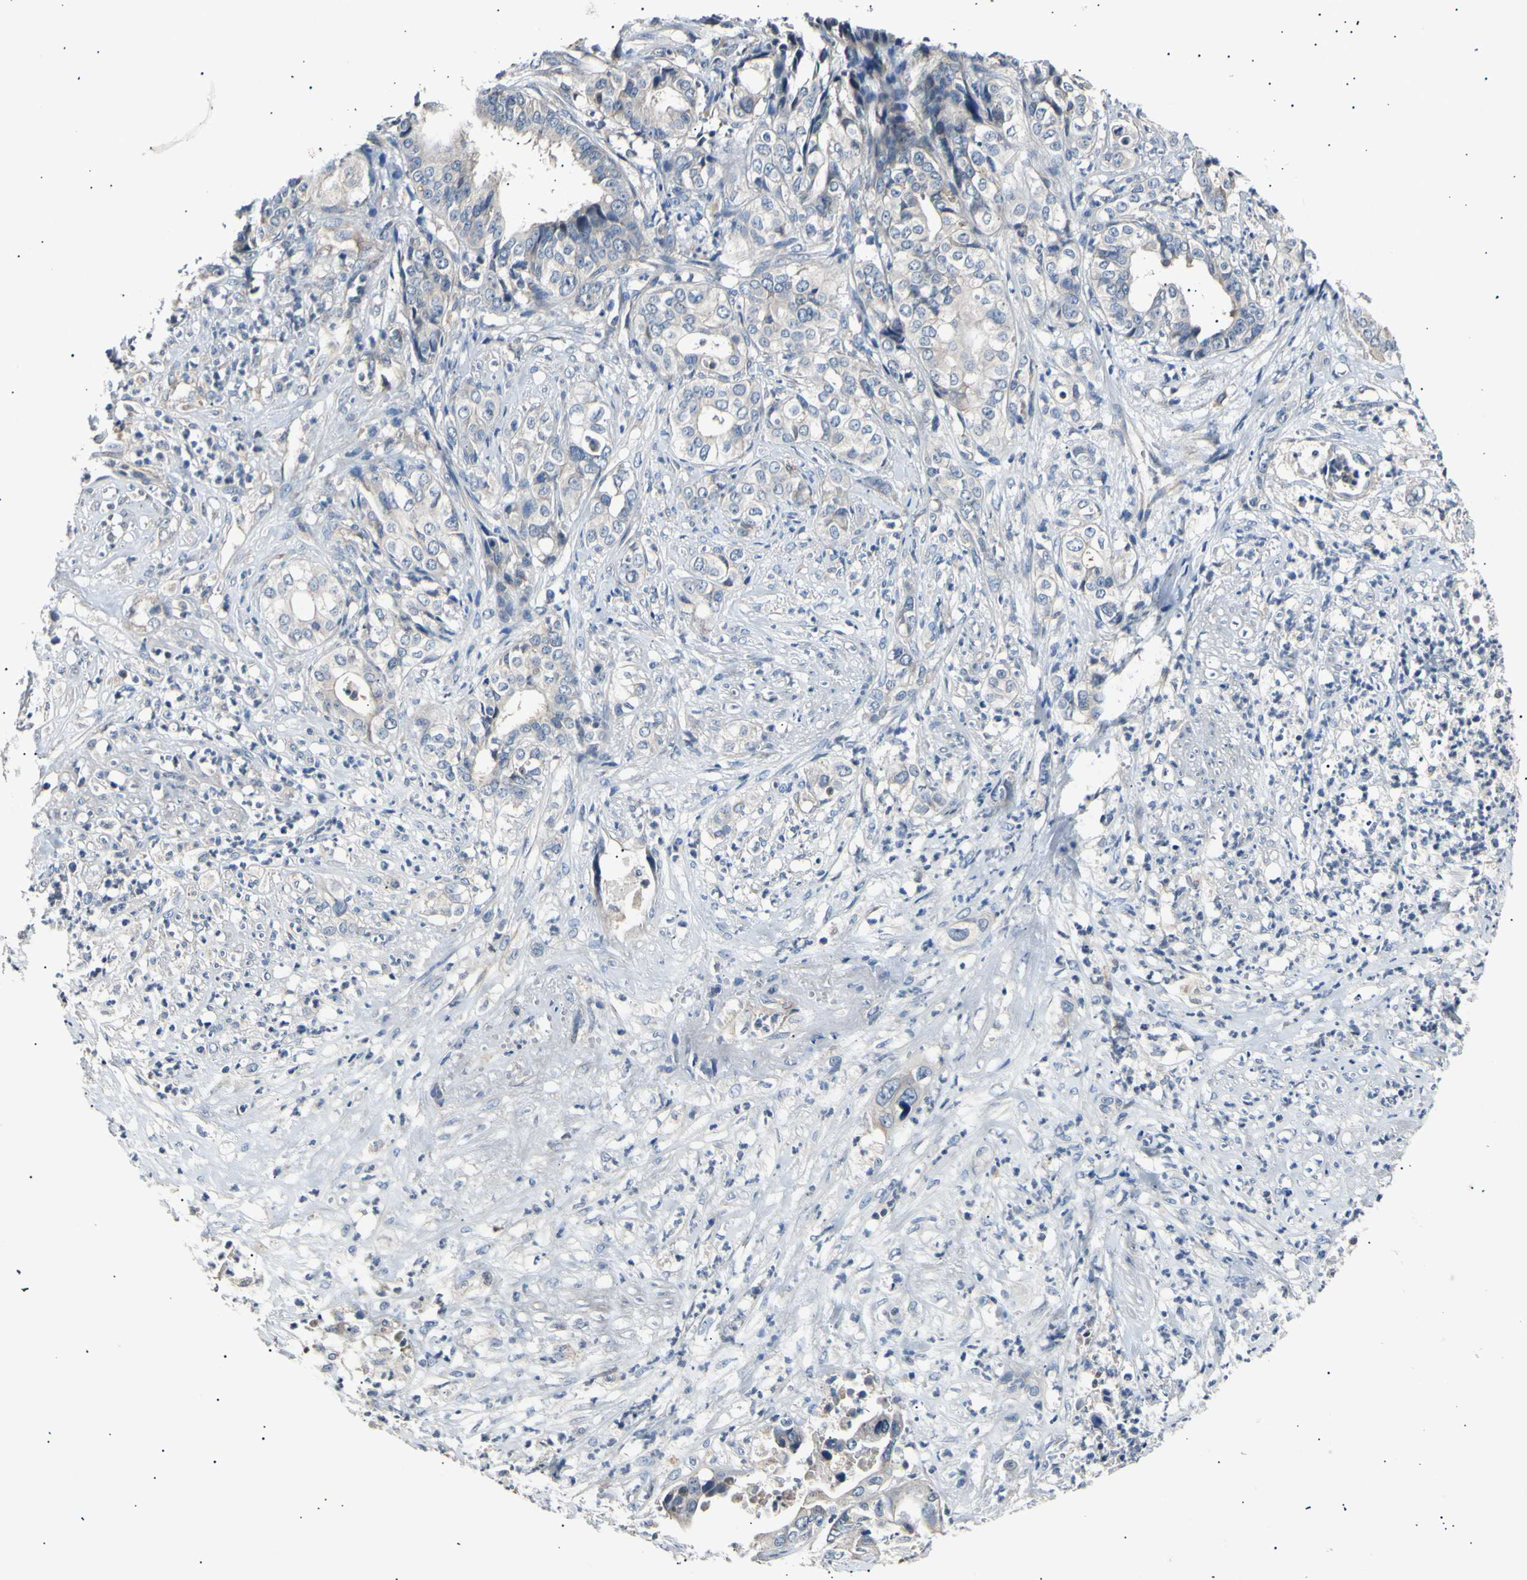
{"staining": {"intensity": "weak", "quantity": ">75%", "location": "cytoplasmic/membranous"}, "tissue": "liver cancer", "cell_type": "Tumor cells", "image_type": "cancer", "snomed": [{"axis": "morphology", "description": "Cholangiocarcinoma"}, {"axis": "topography", "description": "Liver"}], "caption": "Tumor cells display low levels of weak cytoplasmic/membranous staining in approximately >75% of cells in human cholangiocarcinoma (liver). The staining was performed using DAB (3,3'-diaminobenzidine), with brown indicating positive protein expression. Nuclei are stained blue with hematoxylin.", "gene": "ITGA6", "patient": {"sex": "female", "age": 61}}